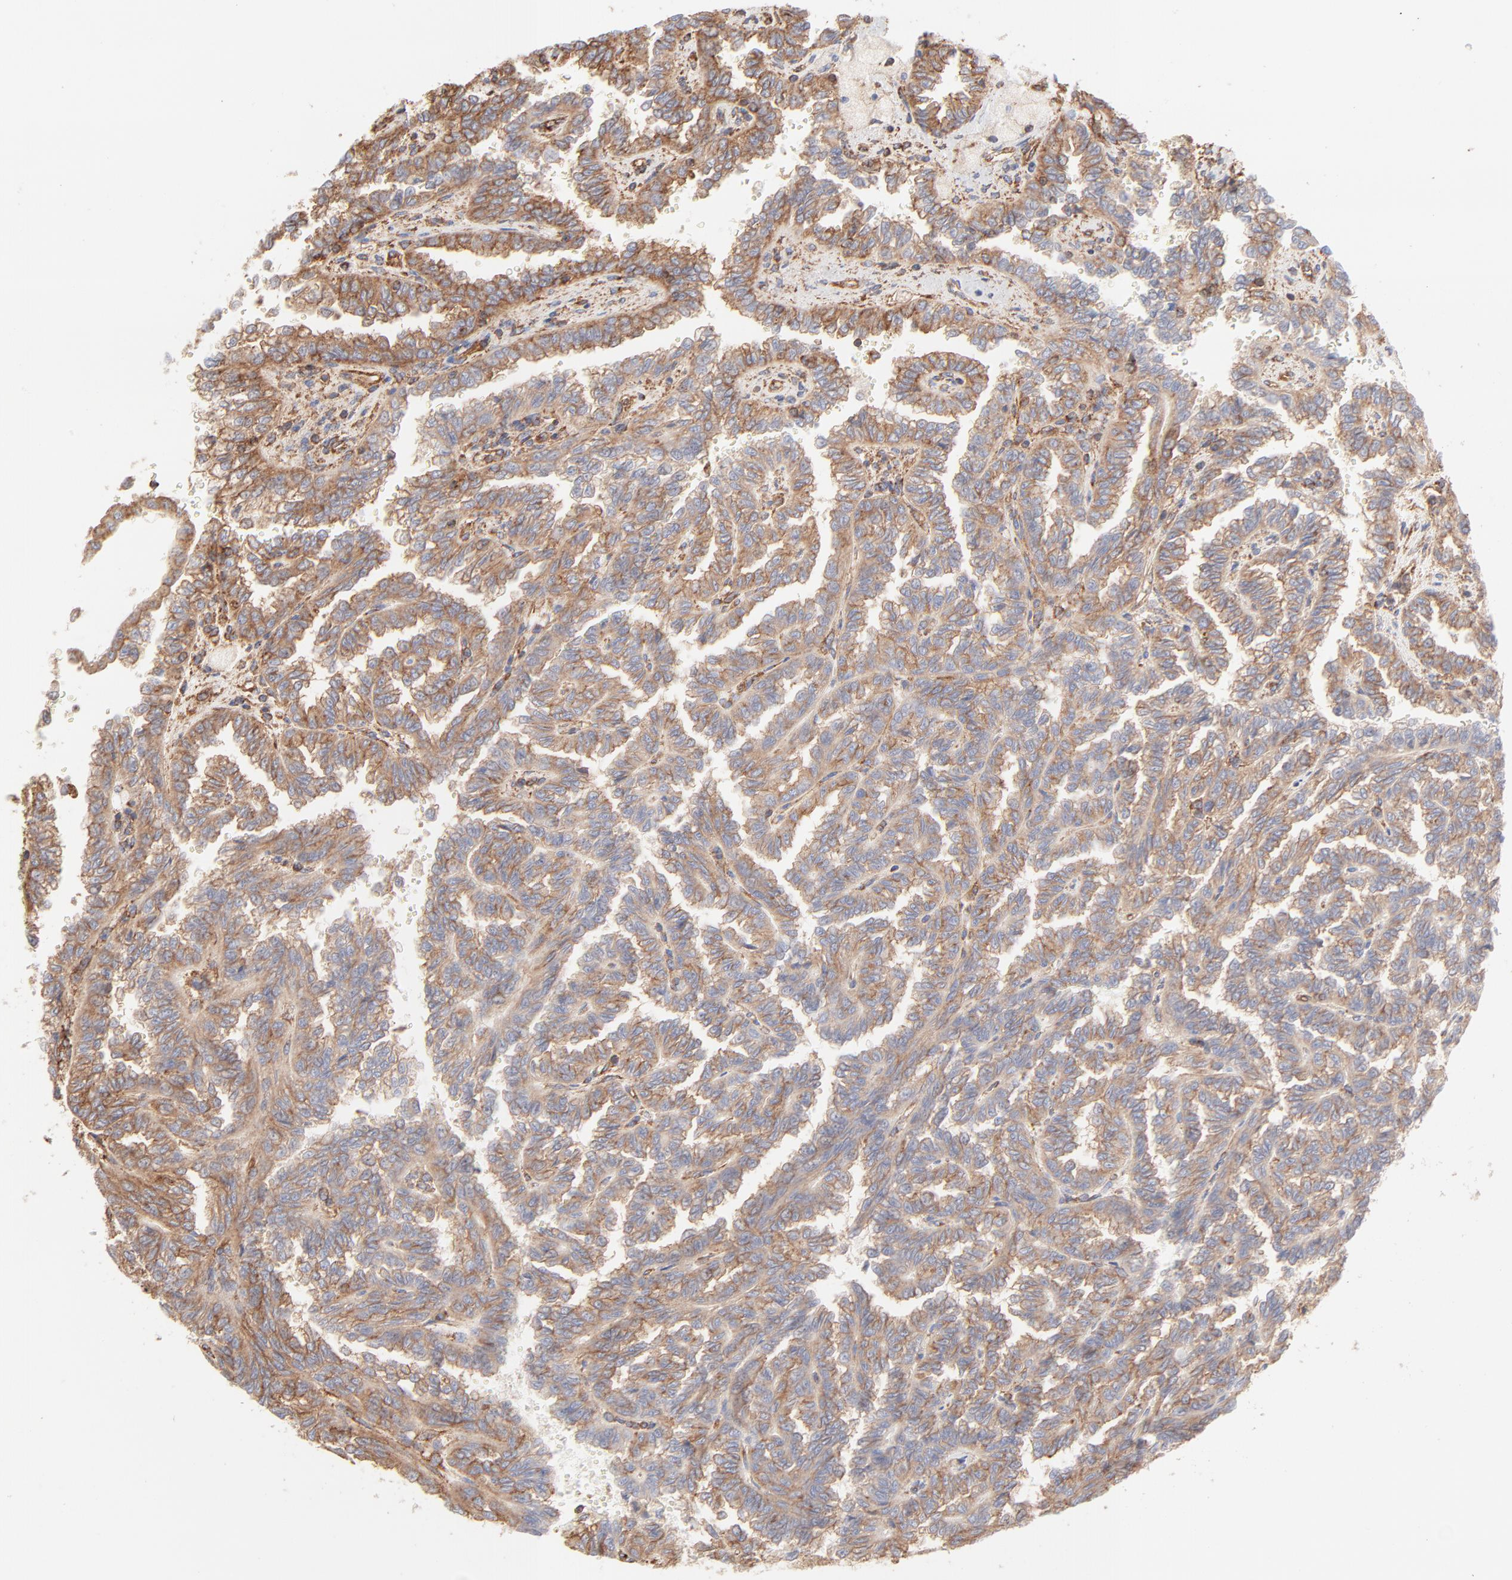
{"staining": {"intensity": "moderate", "quantity": ">75%", "location": "cytoplasmic/membranous"}, "tissue": "renal cancer", "cell_type": "Tumor cells", "image_type": "cancer", "snomed": [{"axis": "morphology", "description": "Inflammation, NOS"}, {"axis": "morphology", "description": "Adenocarcinoma, NOS"}, {"axis": "topography", "description": "Kidney"}], "caption": "Immunohistochemical staining of adenocarcinoma (renal) demonstrates medium levels of moderate cytoplasmic/membranous positivity in about >75% of tumor cells.", "gene": "CLTB", "patient": {"sex": "male", "age": 68}}